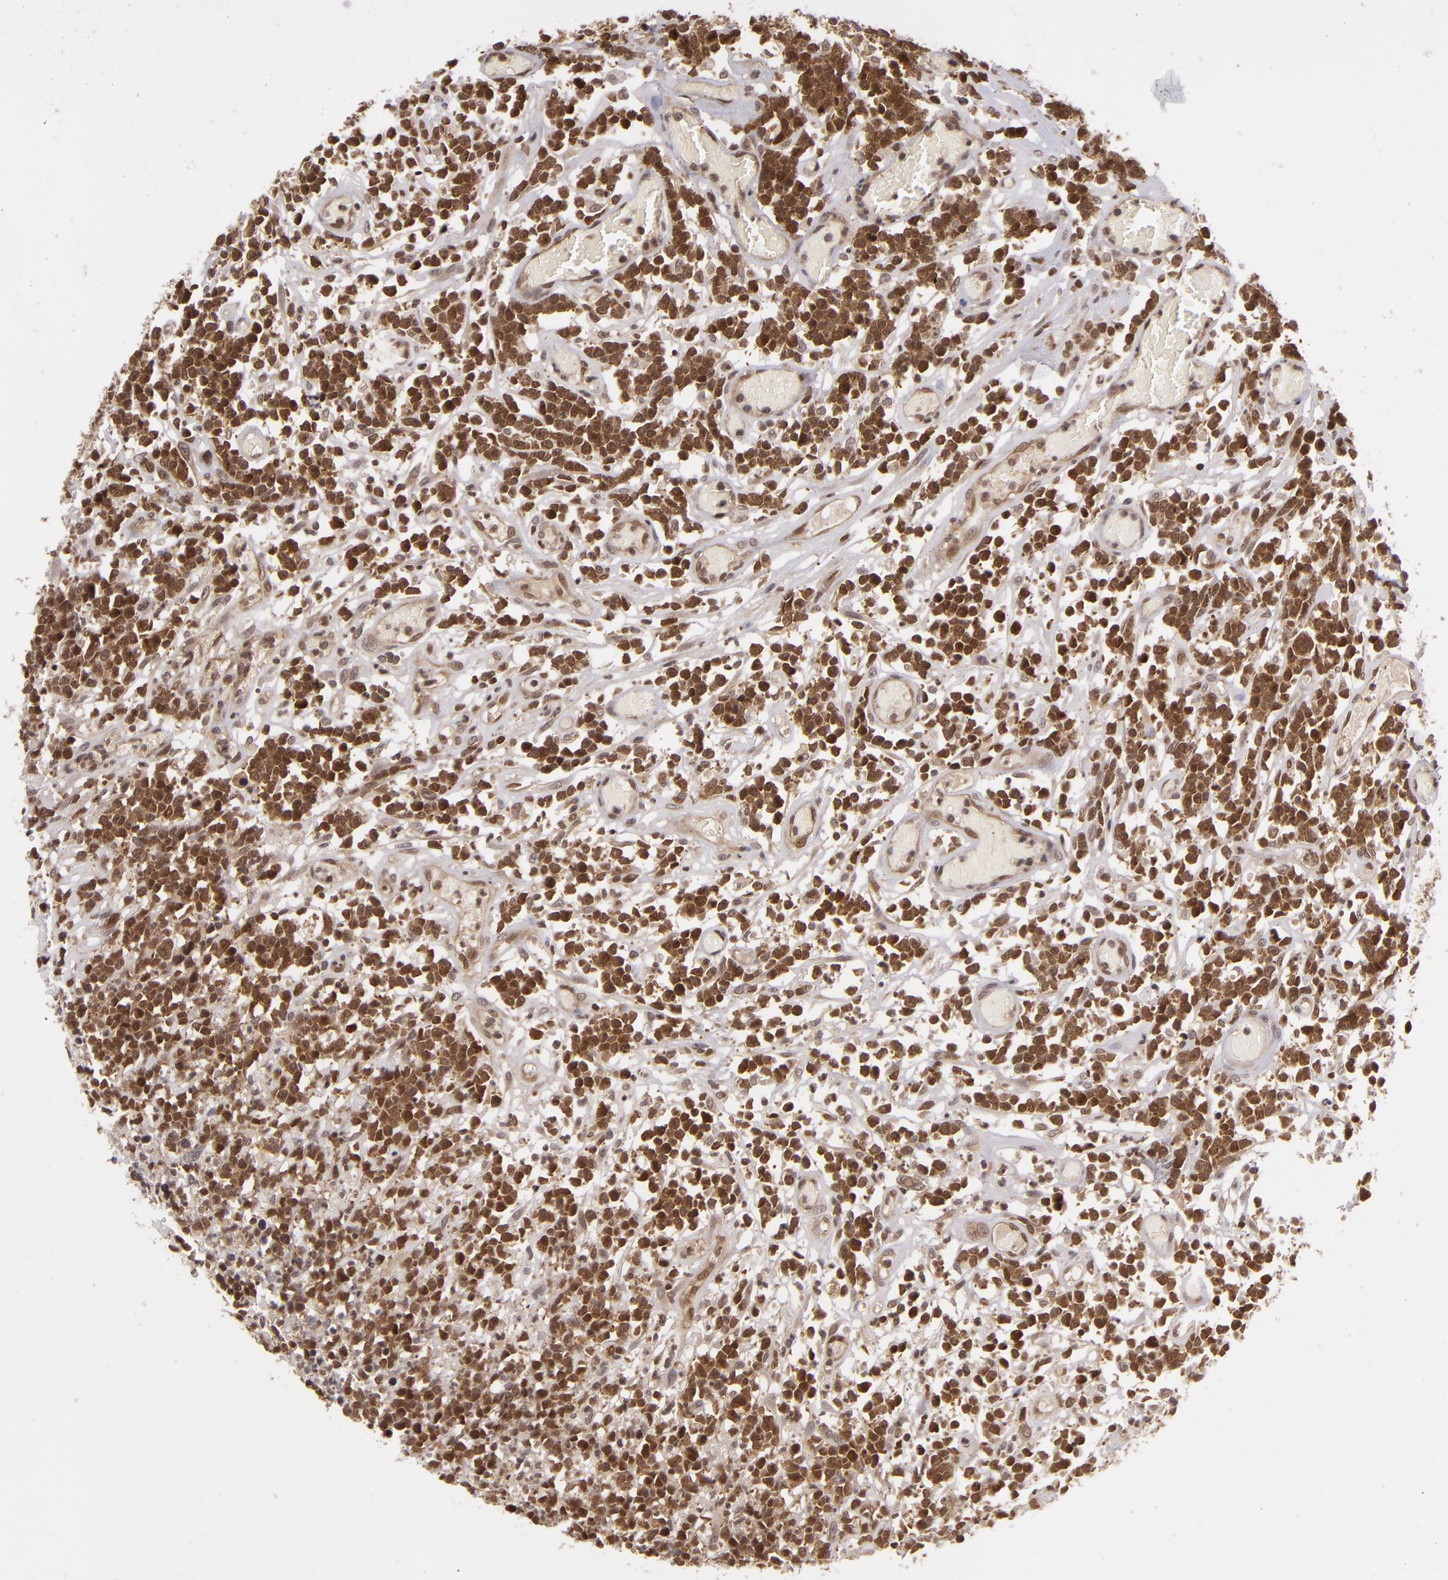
{"staining": {"intensity": "strong", "quantity": ">75%", "location": "cytoplasmic/membranous,nuclear"}, "tissue": "lymphoma", "cell_type": "Tumor cells", "image_type": "cancer", "snomed": [{"axis": "morphology", "description": "Malignant lymphoma, non-Hodgkin's type, High grade"}, {"axis": "topography", "description": "Colon"}], "caption": "Human high-grade malignant lymphoma, non-Hodgkin's type stained for a protein (brown) displays strong cytoplasmic/membranous and nuclear positive expression in approximately >75% of tumor cells.", "gene": "ZBTB33", "patient": {"sex": "male", "age": 82}}